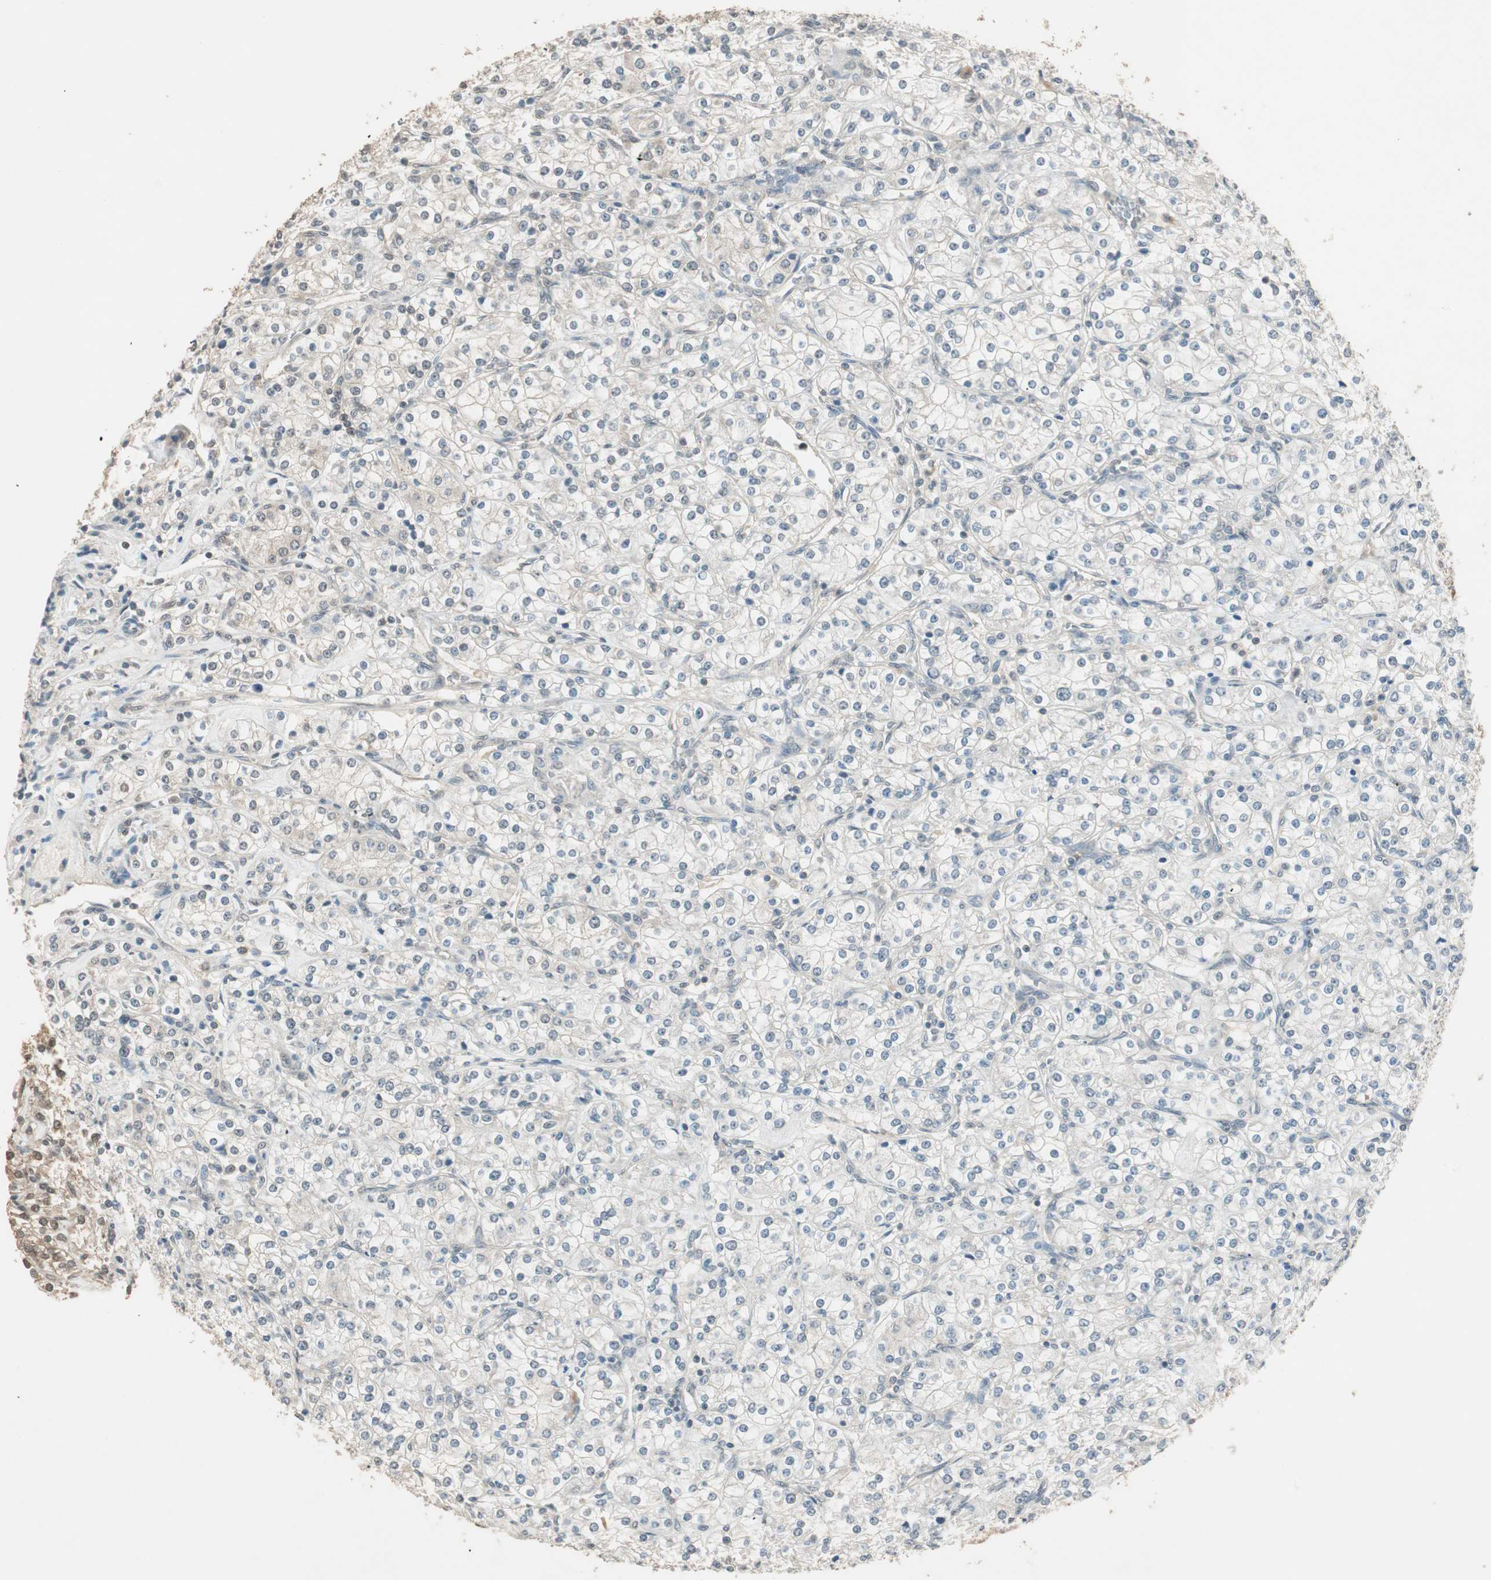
{"staining": {"intensity": "negative", "quantity": "none", "location": "none"}, "tissue": "renal cancer", "cell_type": "Tumor cells", "image_type": "cancer", "snomed": [{"axis": "morphology", "description": "Adenocarcinoma, NOS"}, {"axis": "topography", "description": "Kidney"}], "caption": "DAB (3,3'-diaminobenzidine) immunohistochemical staining of human adenocarcinoma (renal) reveals no significant expression in tumor cells. The staining is performed using DAB (3,3'-diaminobenzidine) brown chromogen with nuclei counter-stained in using hematoxylin.", "gene": "USP5", "patient": {"sex": "male", "age": 77}}